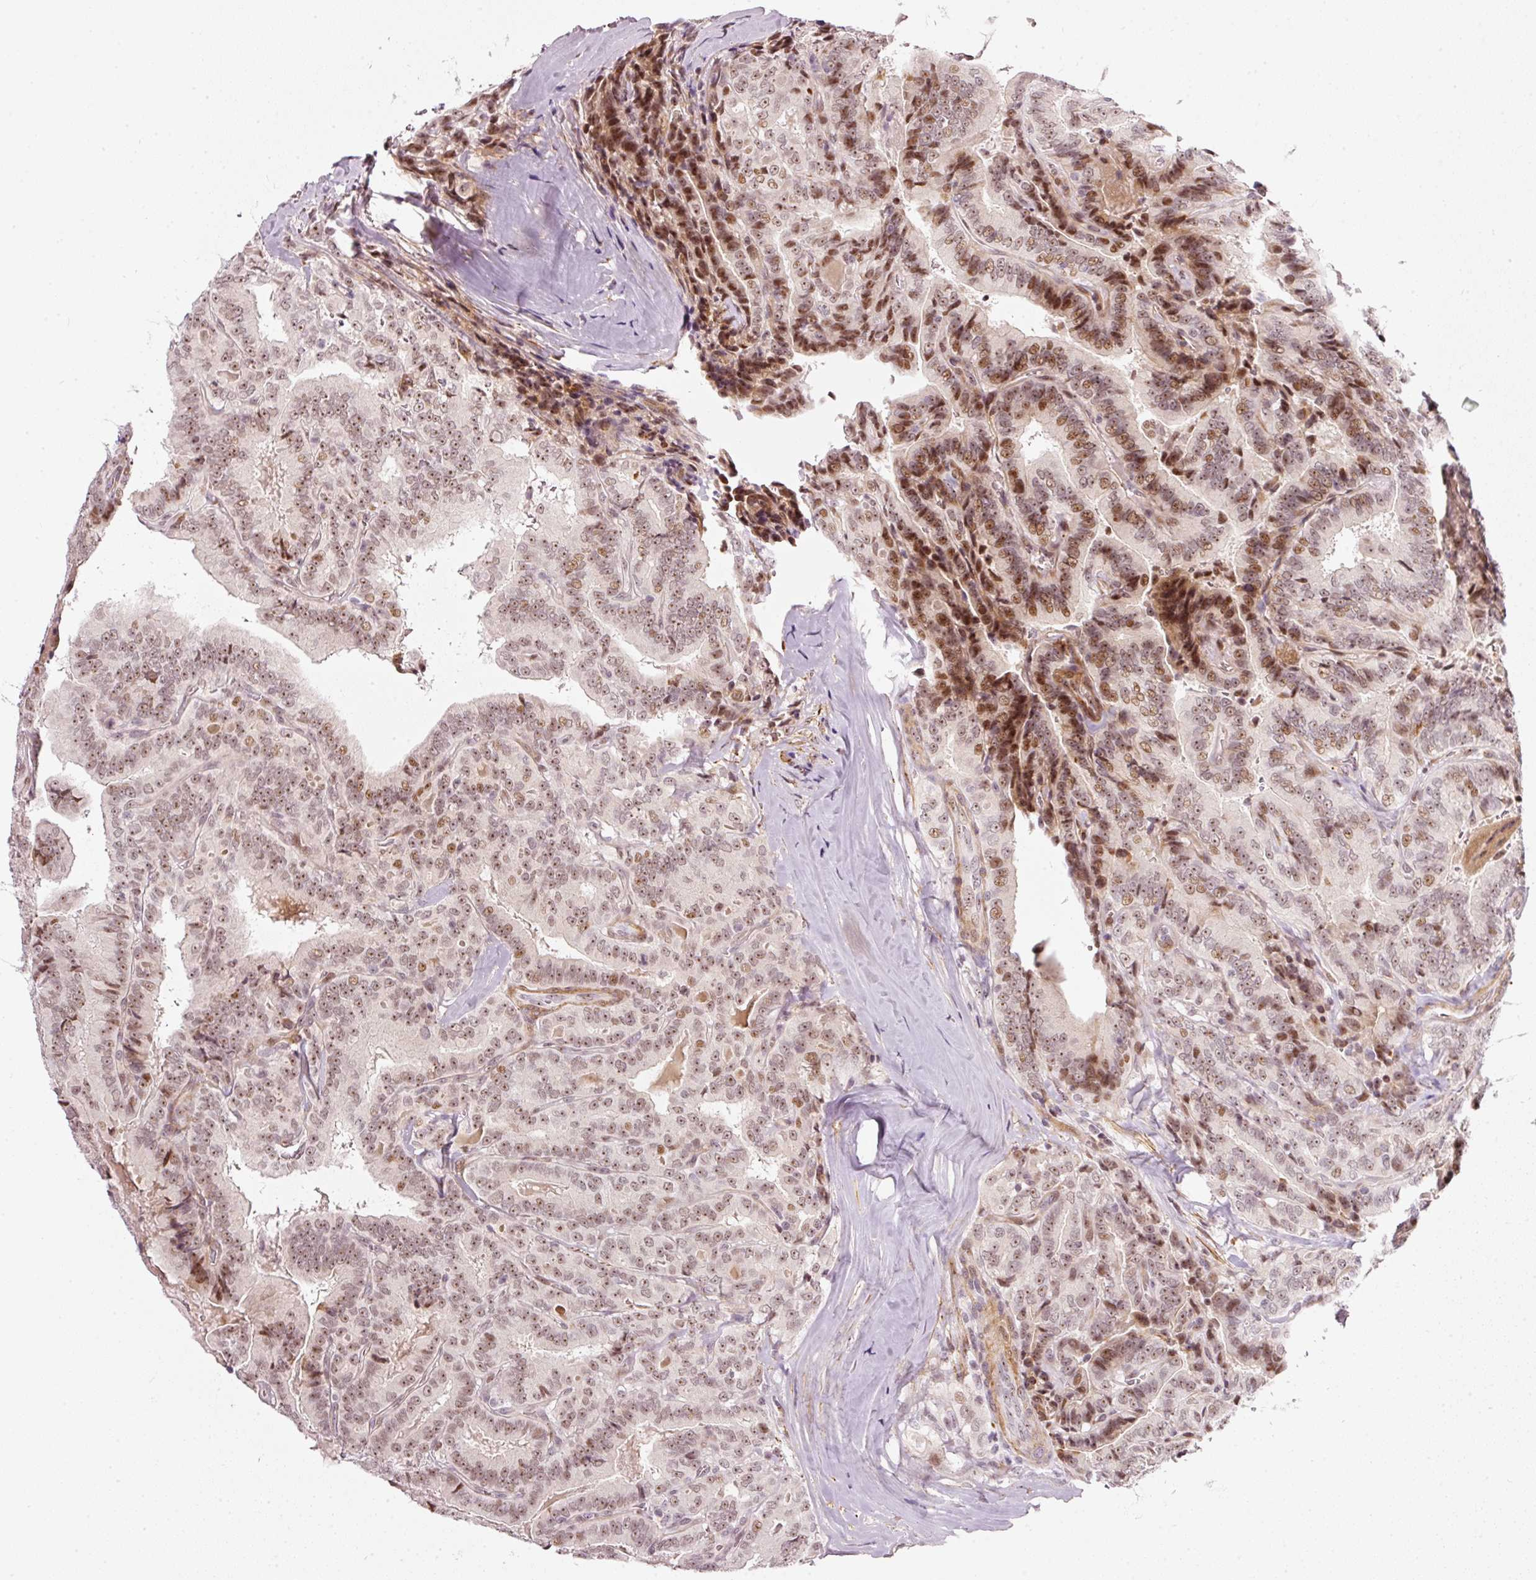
{"staining": {"intensity": "moderate", "quantity": ">75%", "location": "nuclear"}, "tissue": "thyroid cancer", "cell_type": "Tumor cells", "image_type": "cancer", "snomed": [{"axis": "morphology", "description": "Papillary adenocarcinoma, NOS"}, {"axis": "topography", "description": "Thyroid gland"}], "caption": "A medium amount of moderate nuclear positivity is identified in approximately >75% of tumor cells in thyroid cancer (papillary adenocarcinoma) tissue.", "gene": "MXRA8", "patient": {"sex": "male", "age": 61}}